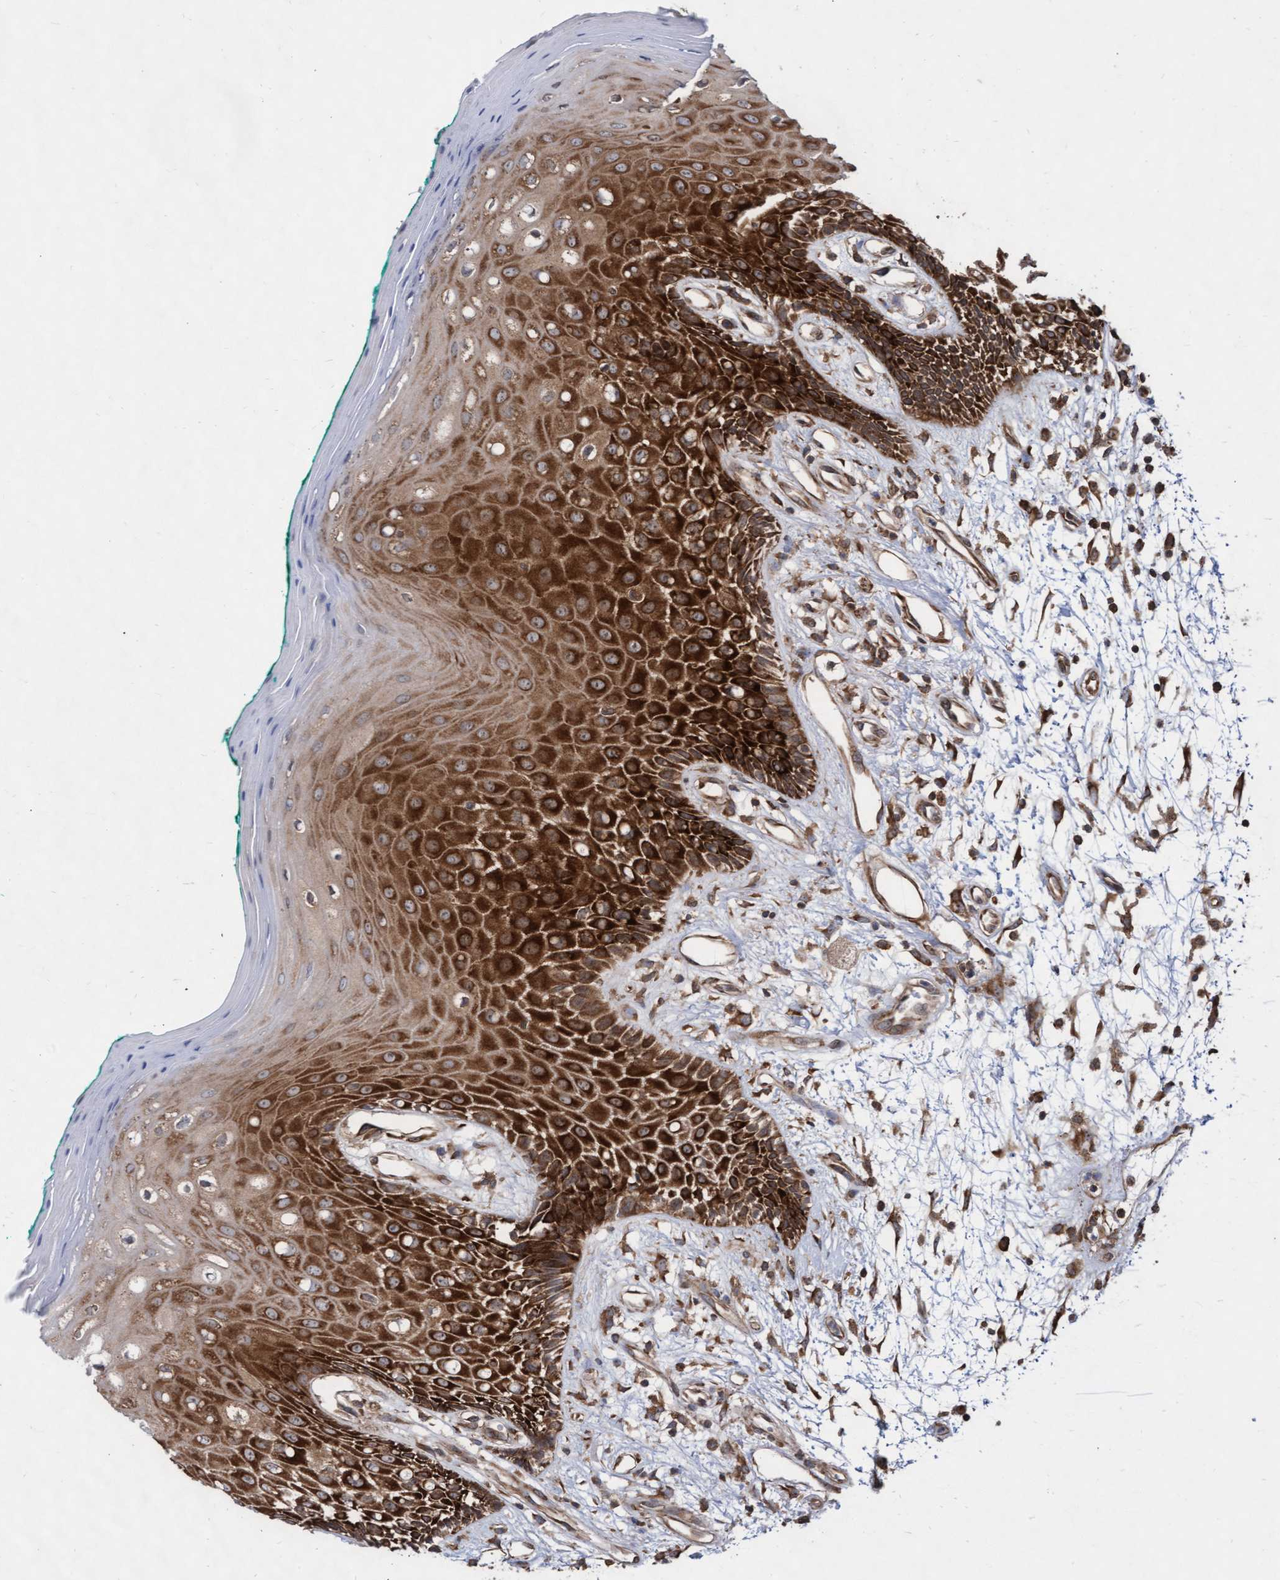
{"staining": {"intensity": "strong", "quantity": "25%-75%", "location": "cytoplasmic/membranous"}, "tissue": "oral mucosa", "cell_type": "Squamous epithelial cells", "image_type": "normal", "snomed": [{"axis": "morphology", "description": "Normal tissue, NOS"}, {"axis": "morphology", "description": "Squamous cell carcinoma, NOS"}, {"axis": "topography", "description": "Skeletal muscle"}, {"axis": "topography", "description": "Oral tissue"}, {"axis": "topography", "description": "Head-Neck"}], "caption": "IHC photomicrograph of unremarkable oral mucosa stained for a protein (brown), which demonstrates high levels of strong cytoplasmic/membranous expression in approximately 25%-75% of squamous epithelial cells.", "gene": "ABCF2", "patient": {"sex": "female", "age": 84}}